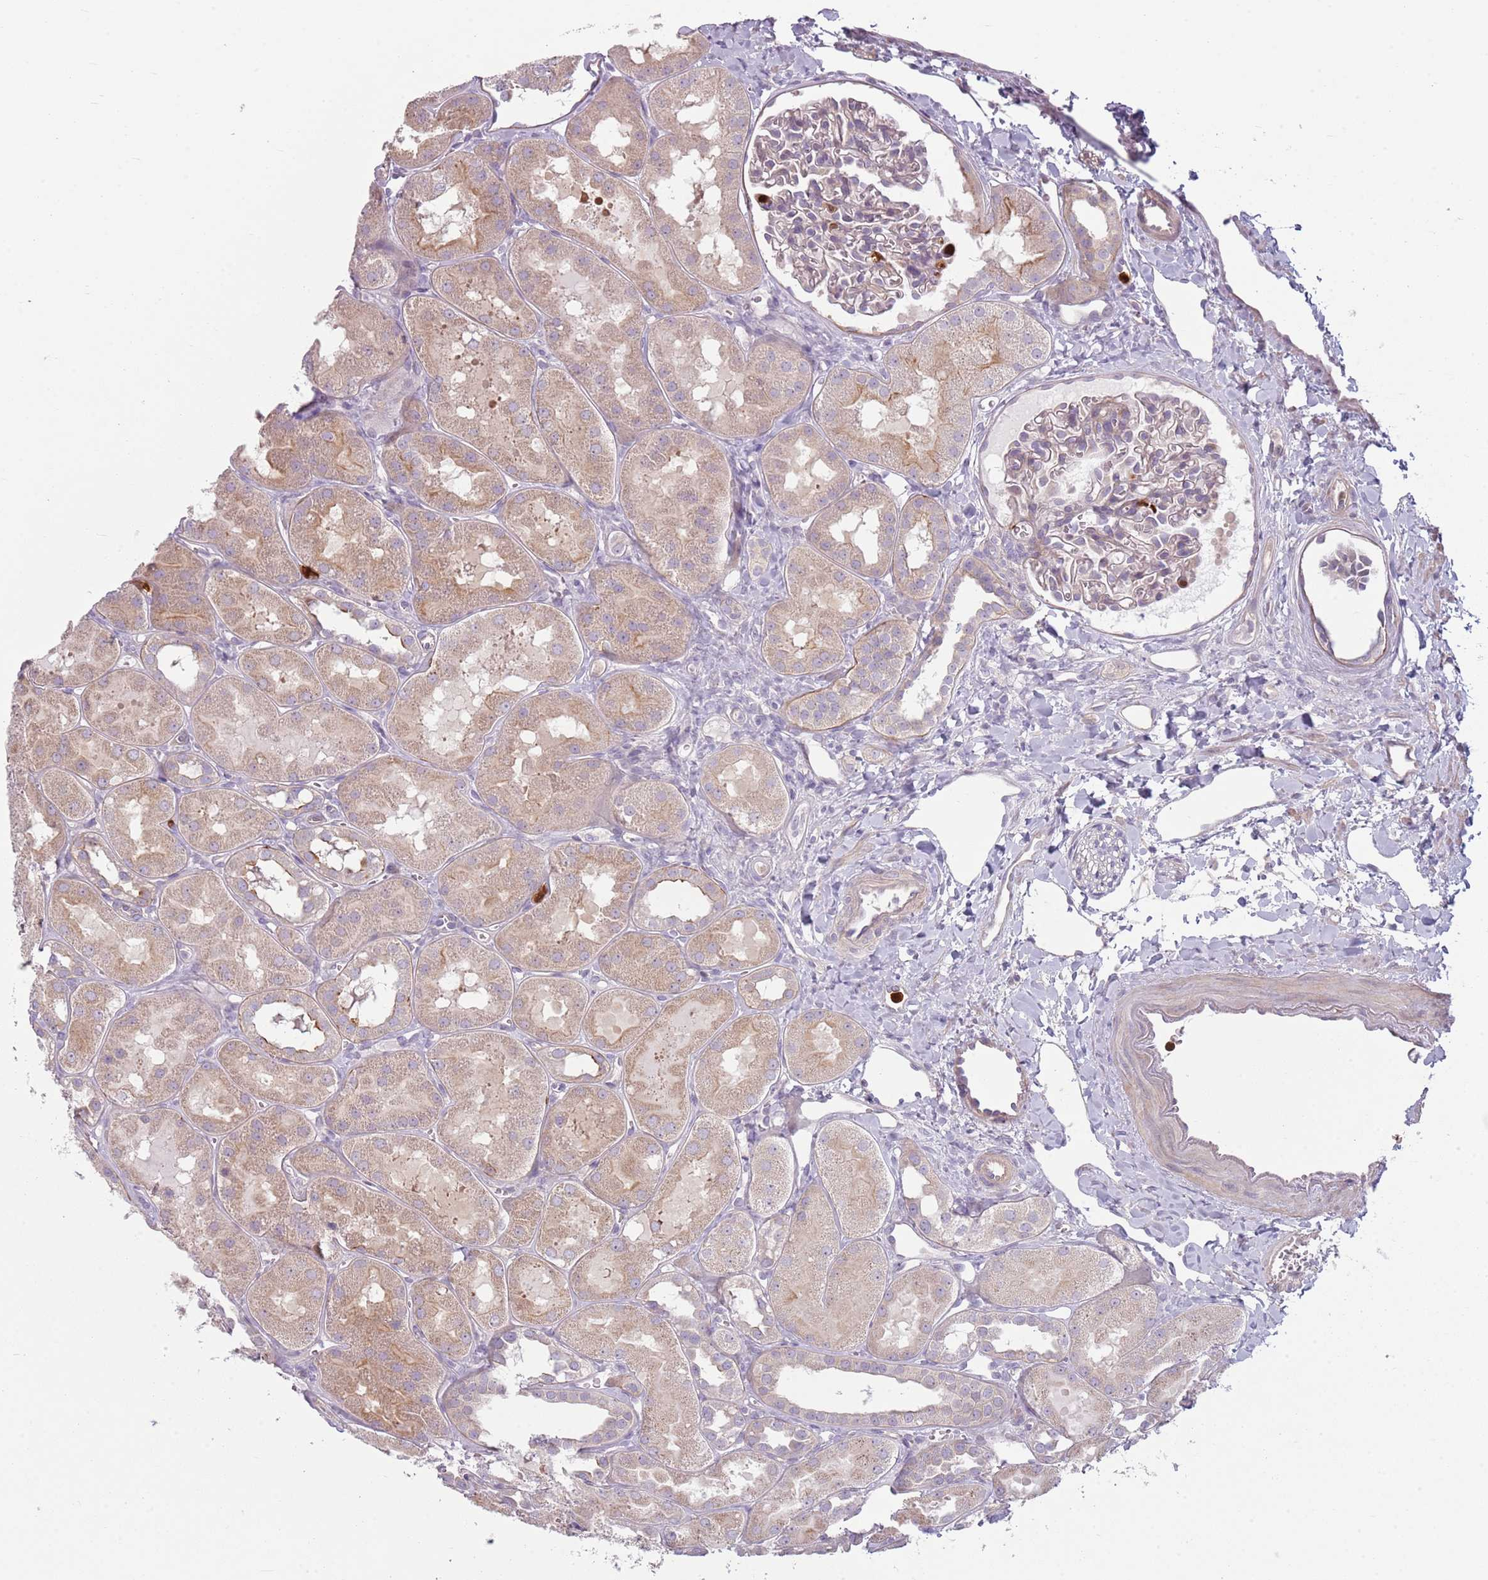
{"staining": {"intensity": "negative", "quantity": "none", "location": "none"}, "tissue": "kidney", "cell_type": "Cells in glomeruli", "image_type": "normal", "snomed": [{"axis": "morphology", "description": "Normal tissue, NOS"}, {"axis": "topography", "description": "Kidney"}, {"axis": "topography", "description": "Urinary bladder"}], "caption": "This is an immunohistochemistry (IHC) histopathology image of normal kidney. There is no expression in cells in glomeruli.", "gene": "SPAG4", "patient": {"sex": "male", "age": 16}}